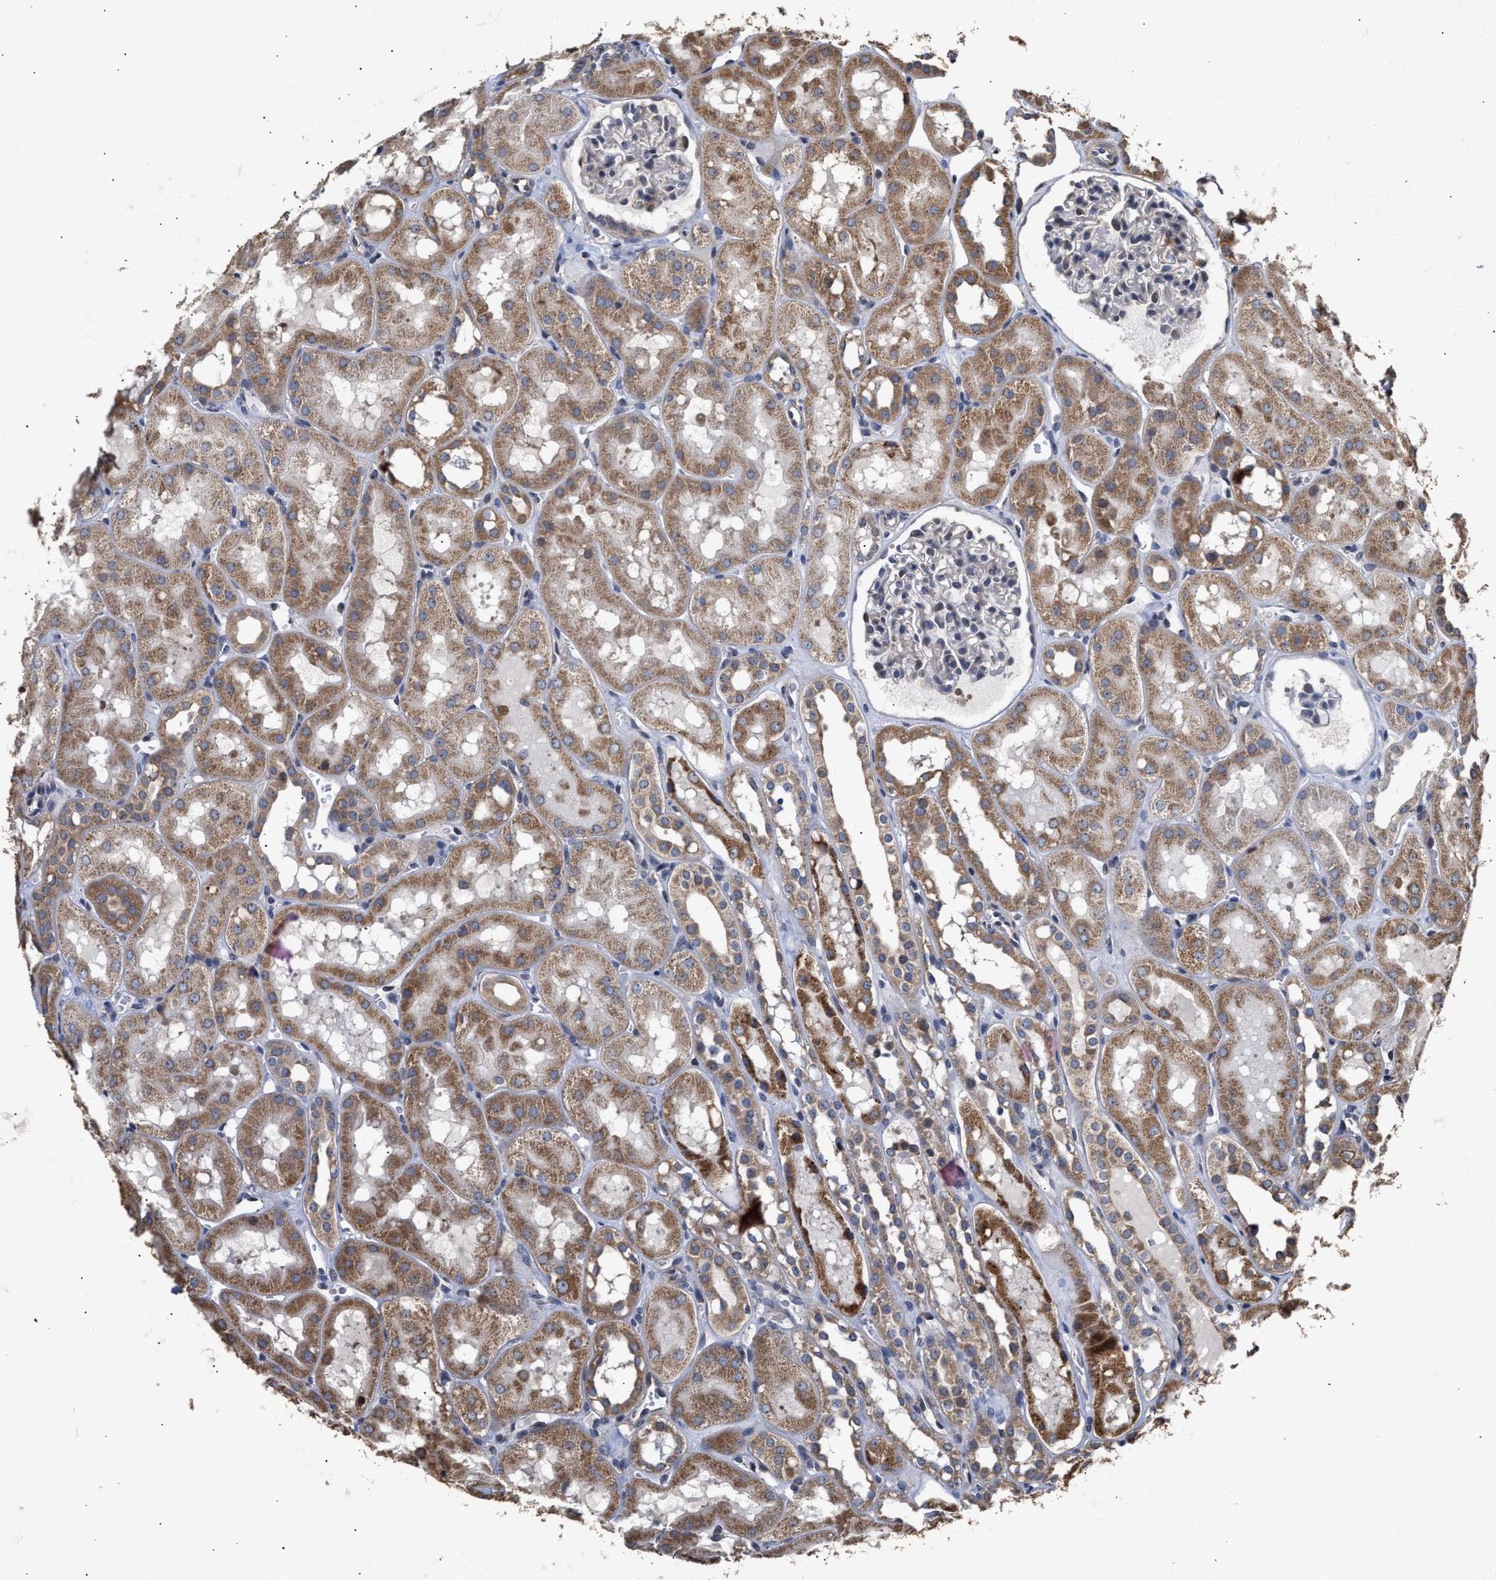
{"staining": {"intensity": "weak", "quantity": "<25%", "location": "cytoplasmic/membranous"}, "tissue": "kidney", "cell_type": "Cells in glomeruli", "image_type": "normal", "snomed": [{"axis": "morphology", "description": "Normal tissue, NOS"}, {"axis": "topography", "description": "Kidney"}, {"axis": "topography", "description": "Urinary bladder"}], "caption": "Photomicrograph shows no significant protein staining in cells in glomeruli of normal kidney.", "gene": "GOSR1", "patient": {"sex": "male", "age": 16}}